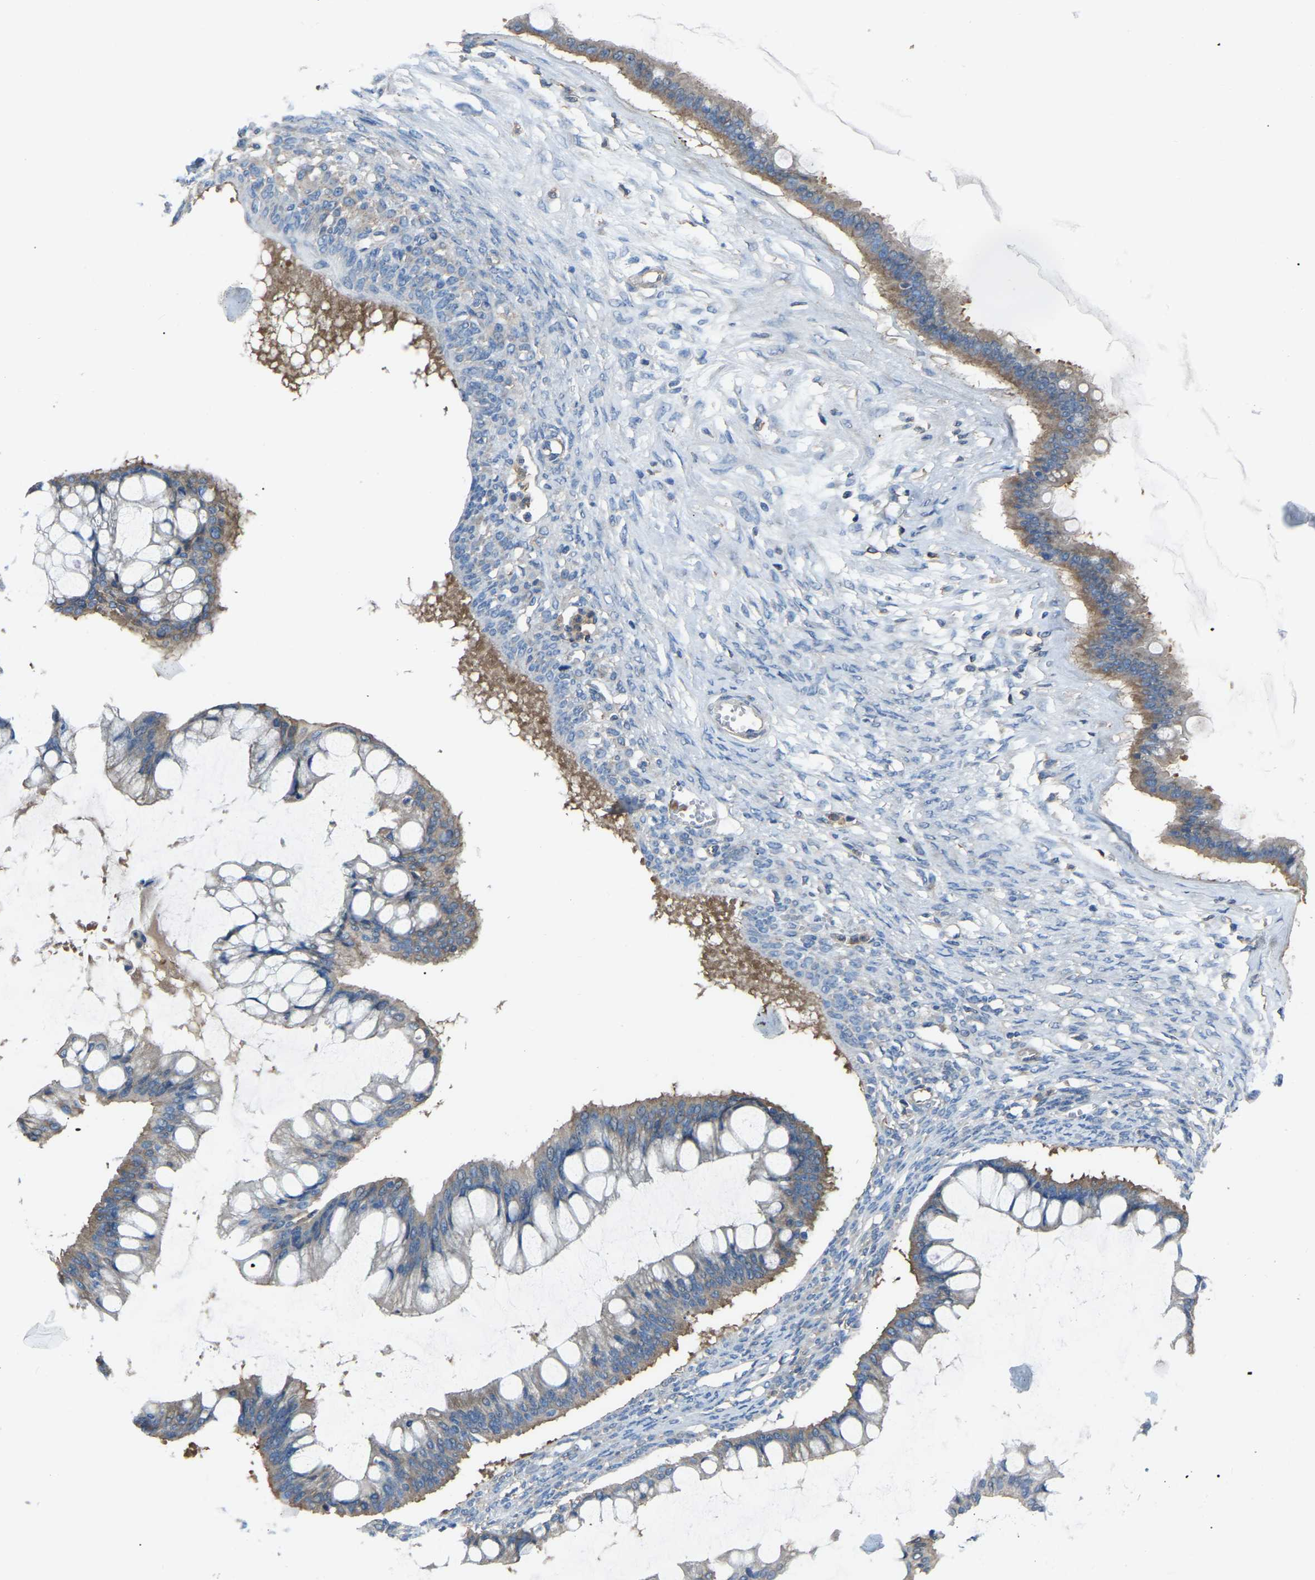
{"staining": {"intensity": "moderate", "quantity": ">75%", "location": "cytoplasmic/membranous"}, "tissue": "ovarian cancer", "cell_type": "Tumor cells", "image_type": "cancer", "snomed": [{"axis": "morphology", "description": "Cystadenocarcinoma, mucinous, NOS"}, {"axis": "topography", "description": "Ovary"}], "caption": "Mucinous cystadenocarcinoma (ovarian) stained for a protein (brown) reveals moderate cytoplasmic/membranous positive positivity in about >75% of tumor cells.", "gene": "AIMP1", "patient": {"sex": "female", "age": 73}}